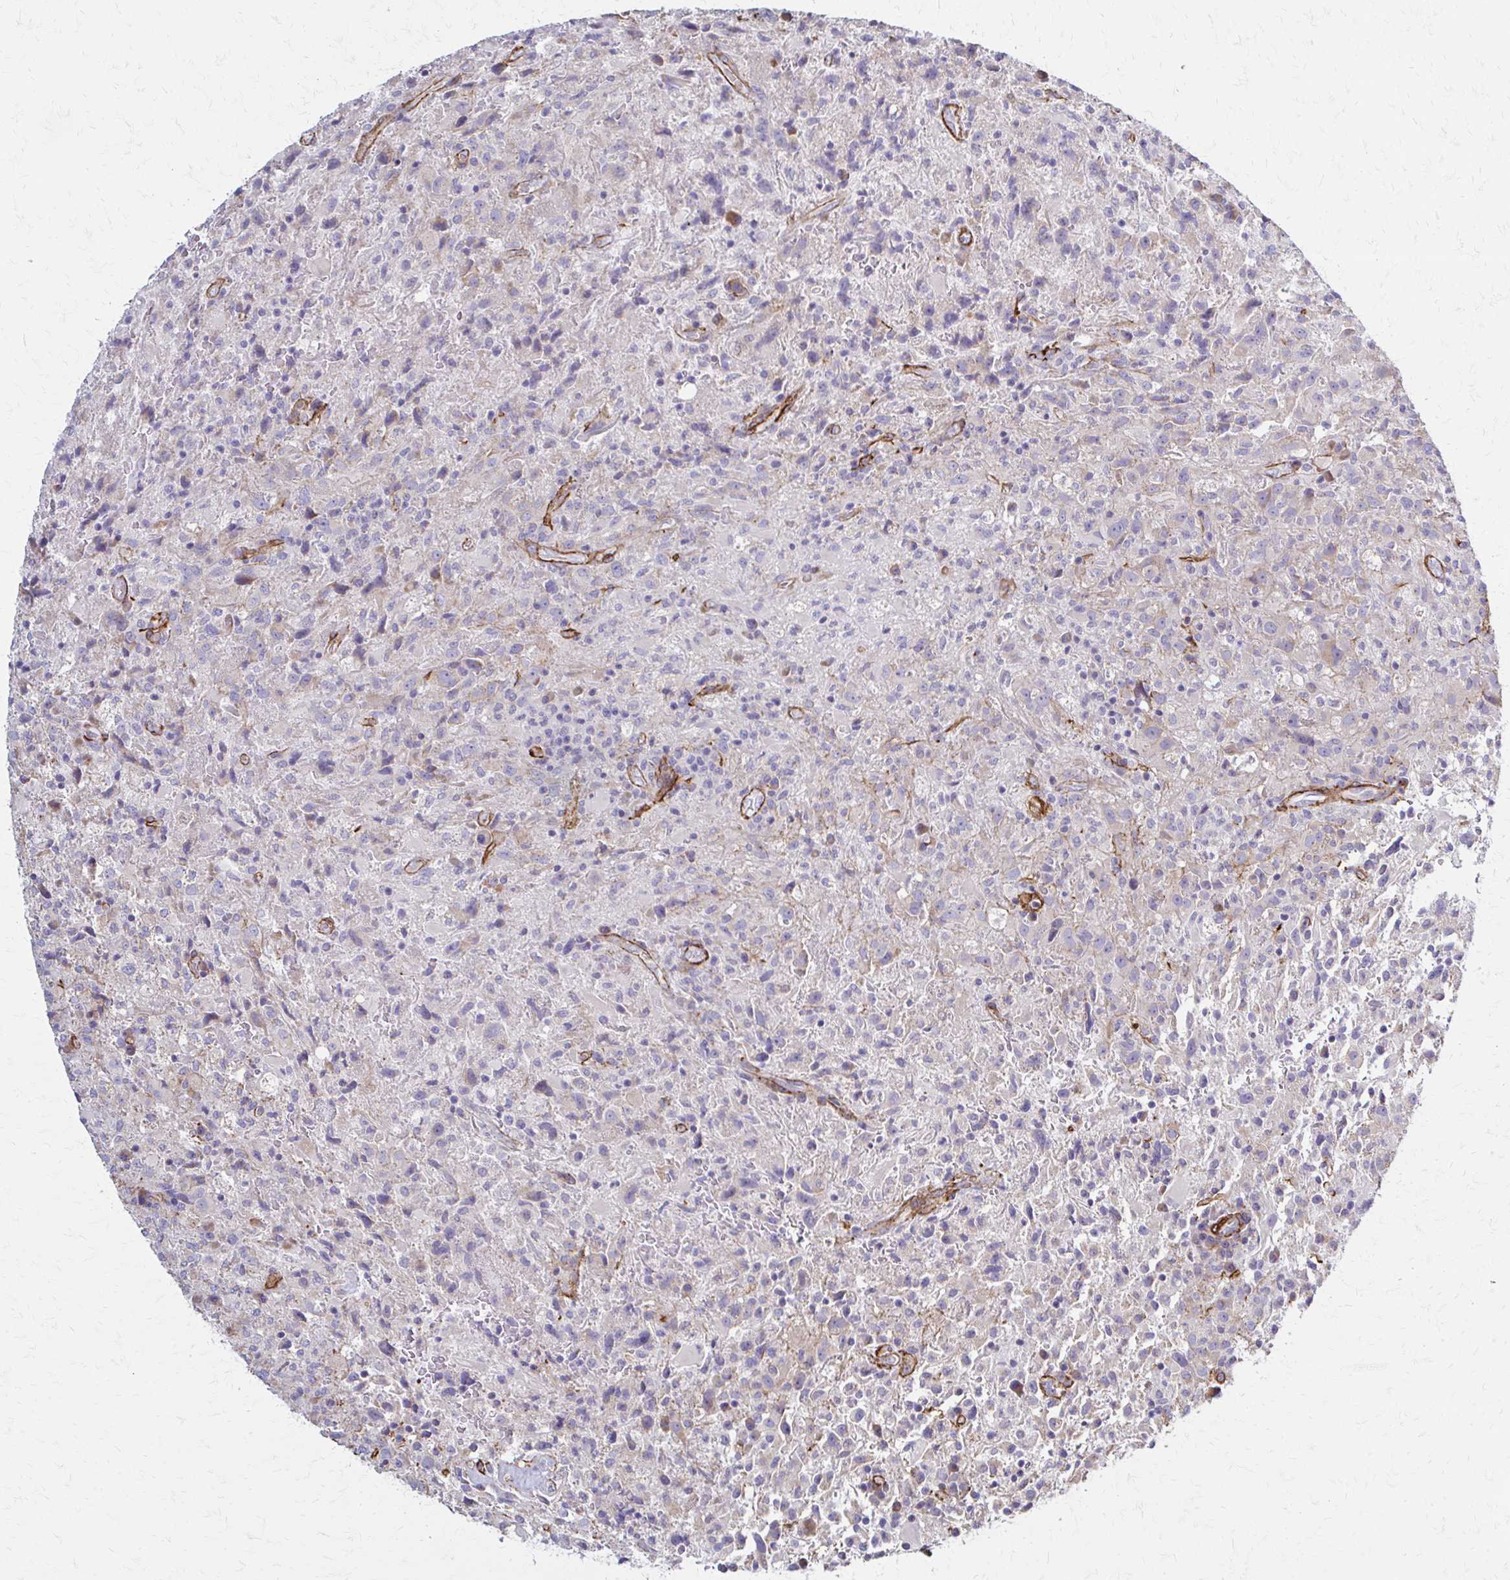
{"staining": {"intensity": "negative", "quantity": "none", "location": "none"}, "tissue": "glioma", "cell_type": "Tumor cells", "image_type": "cancer", "snomed": [{"axis": "morphology", "description": "Glioma, malignant, High grade"}, {"axis": "topography", "description": "Brain"}], "caption": "DAB immunohistochemical staining of malignant glioma (high-grade) demonstrates no significant expression in tumor cells. Nuclei are stained in blue.", "gene": "TIMMDC1", "patient": {"sex": "male", "age": 68}}